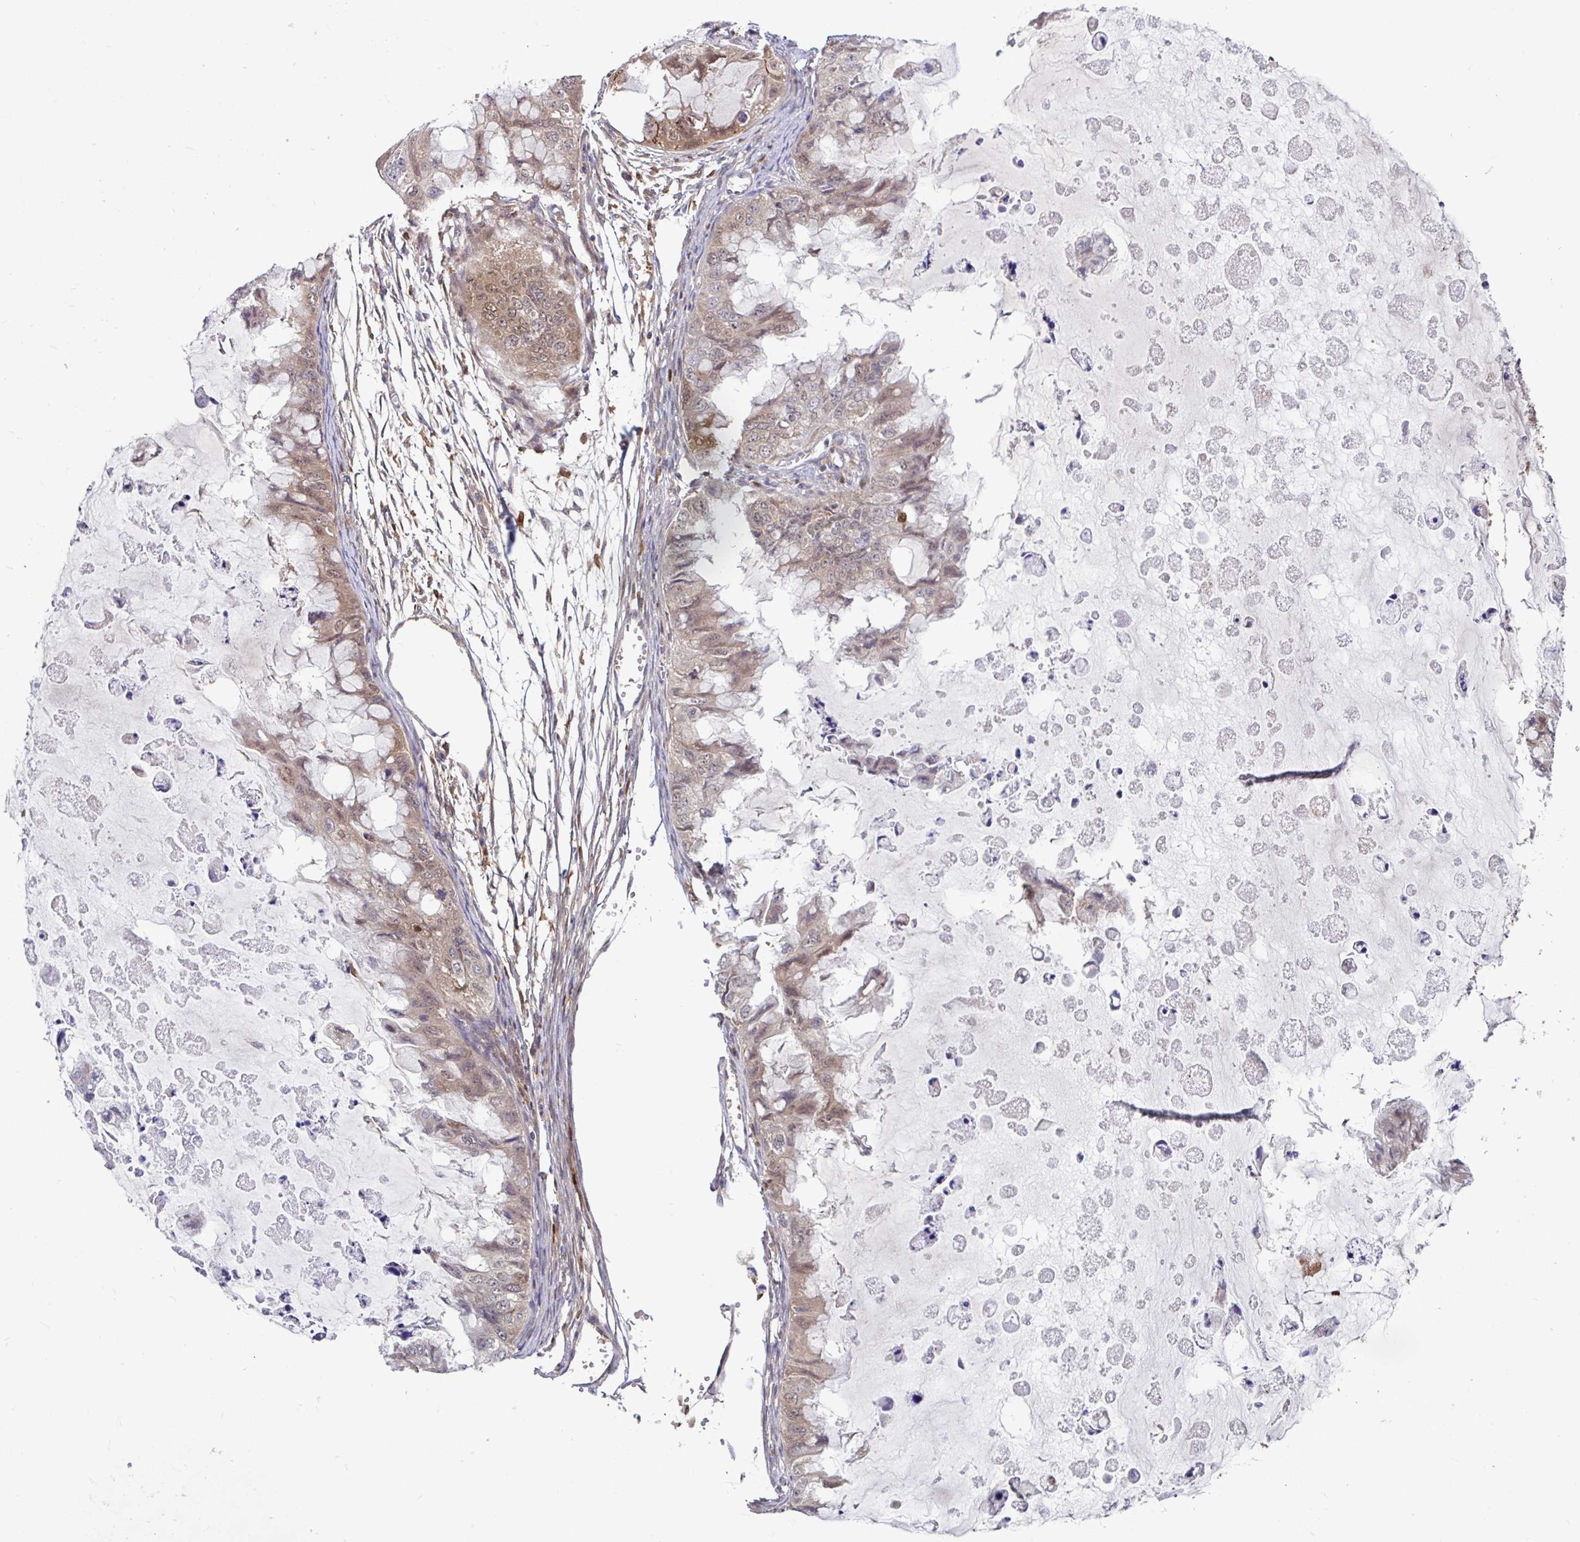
{"staining": {"intensity": "weak", "quantity": ">75%", "location": "cytoplasmic/membranous,nuclear"}, "tissue": "ovarian cancer", "cell_type": "Tumor cells", "image_type": "cancer", "snomed": [{"axis": "morphology", "description": "Cystadenocarcinoma, mucinous, NOS"}, {"axis": "topography", "description": "Ovary"}], "caption": "Human mucinous cystadenocarcinoma (ovarian) stained with a brown dye reveals weak cytoplasmic/membranous and nuclear positive expression in approximately >75% of tumor cells.", "gene": "BLVRA", "patient": {"sex": "female", "age": 72}}